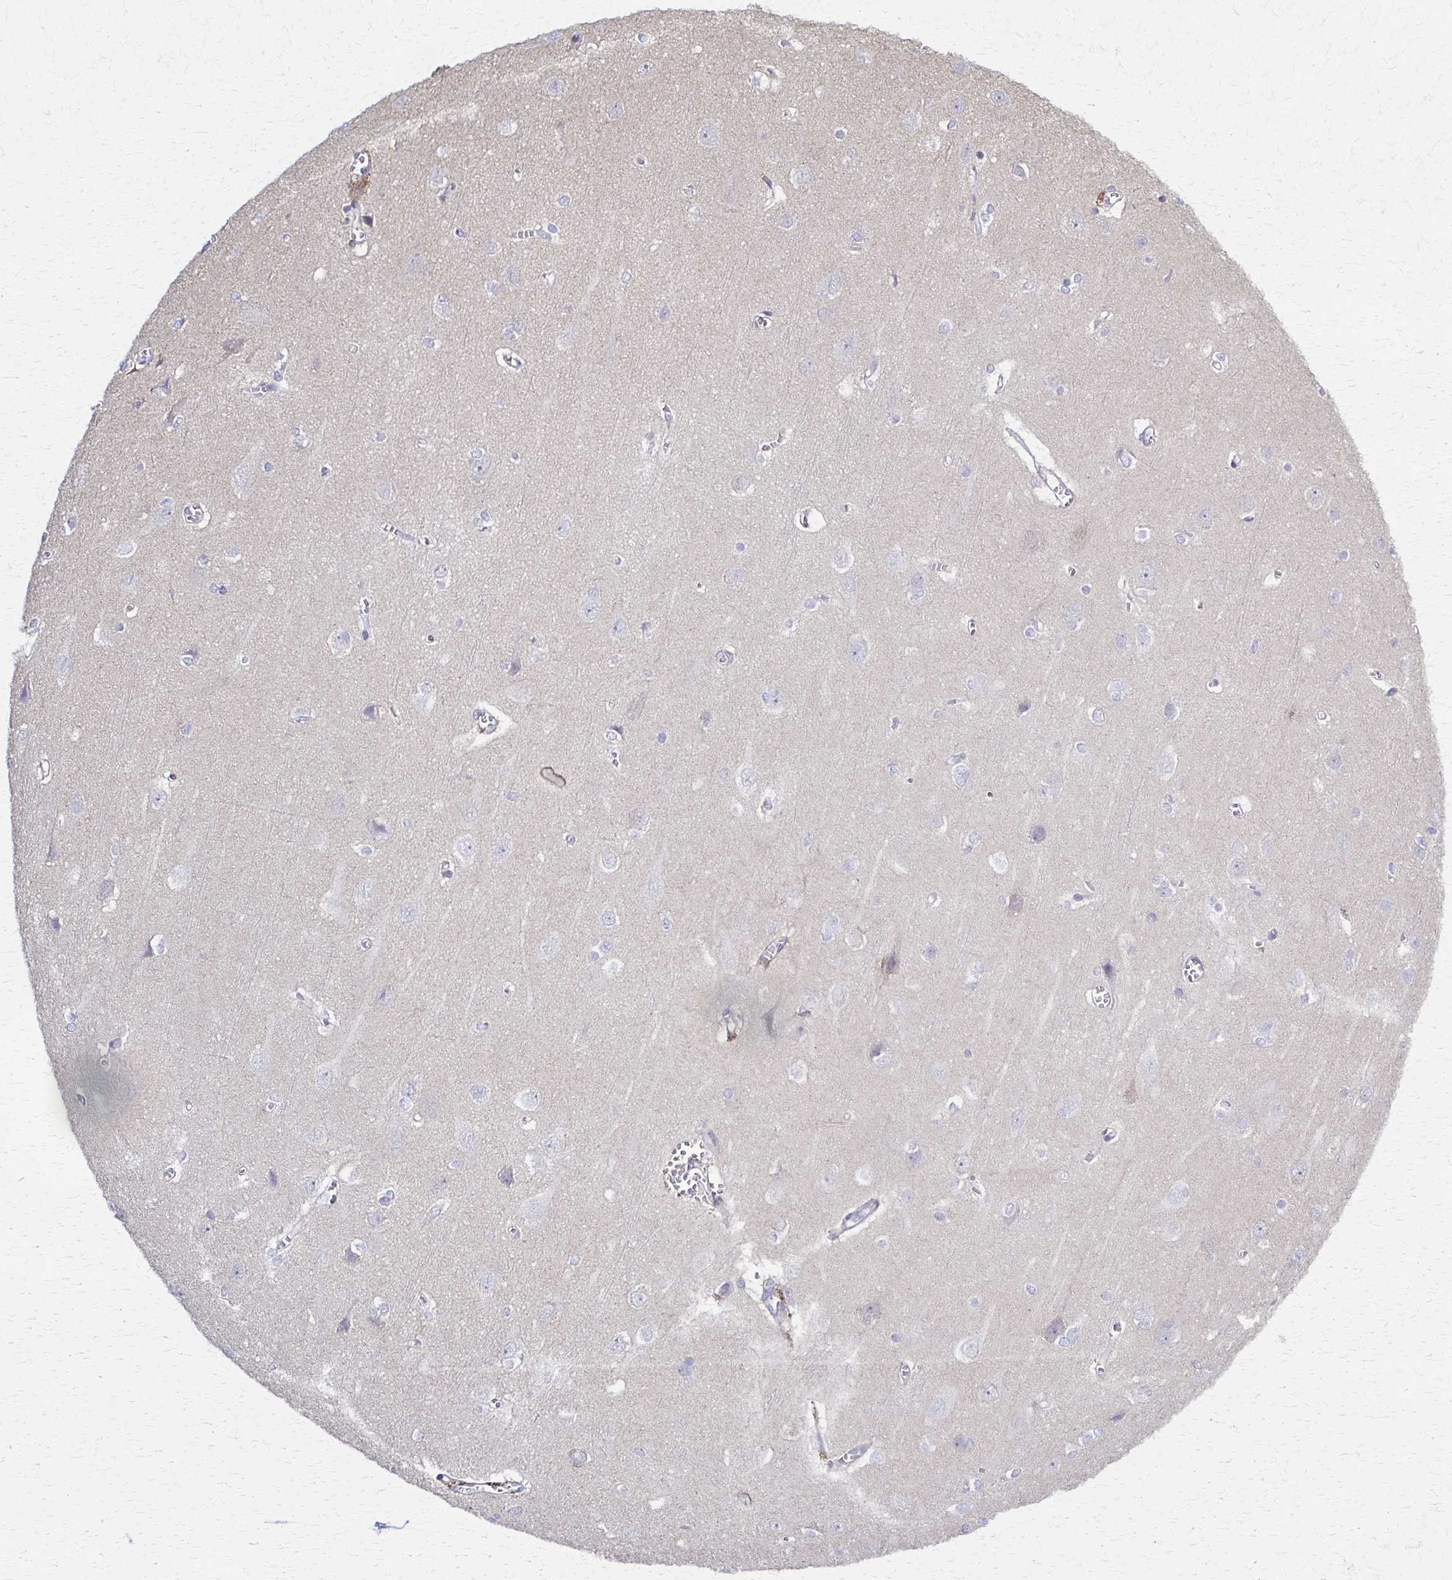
{"staining": {"intensity": "negative", "quantity": "none", "location": "none"}, "tissue": "cerebral cortex", "cell_type": "Endothelial cells", "image_type": "normal", "snomed": [{"axis": "morphology", "description": "Normal tissue, NOS"}, {"axis": "topography", "description": "Cerebral cortex"}], "caption": "The histopathology image exhibits no staining of endothelial cells in unremarkable cerebral cortex.", "gene": "RHOBTB2", "patient": {"sex": "male", "age": 37}}